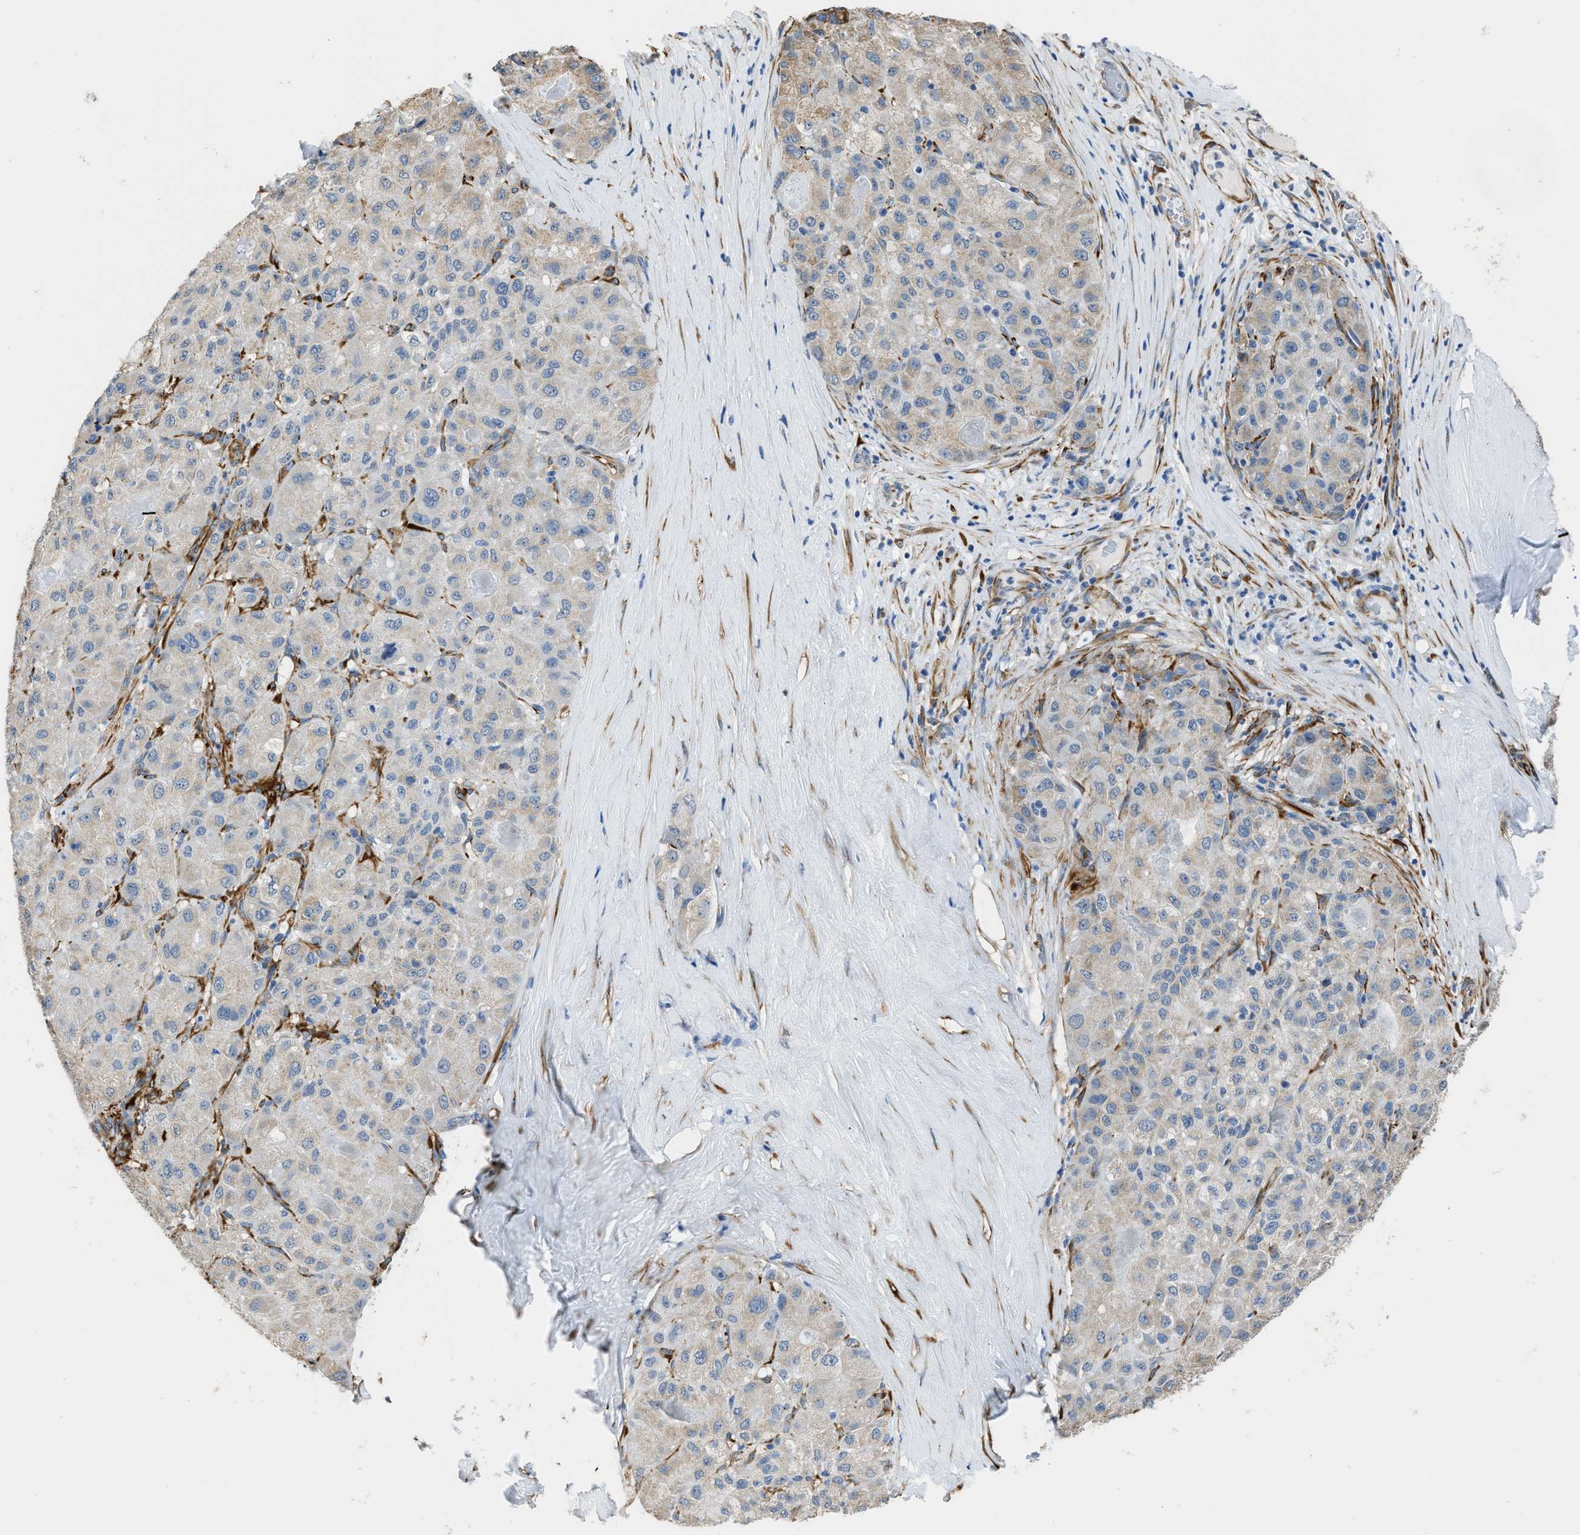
{"staining": {"intensity": "negative", "quantity": "none", "location": "none"}, "tissue": "liver cancer", "cell_type": "Tumor cells", "image_type": "cancer", "snomed": [{"axis": "morphology", "description": "Carcinoma, Hepatocellular, NOS"}, {"axis": "topography", "description": "Liver"}], "caption": "IHC of liver cancer (hepatocellular carcinoma) shows no staining in tumor cells.", "gene": "ZSWIM5", "patient": {"sex": "male", "age": 80}}